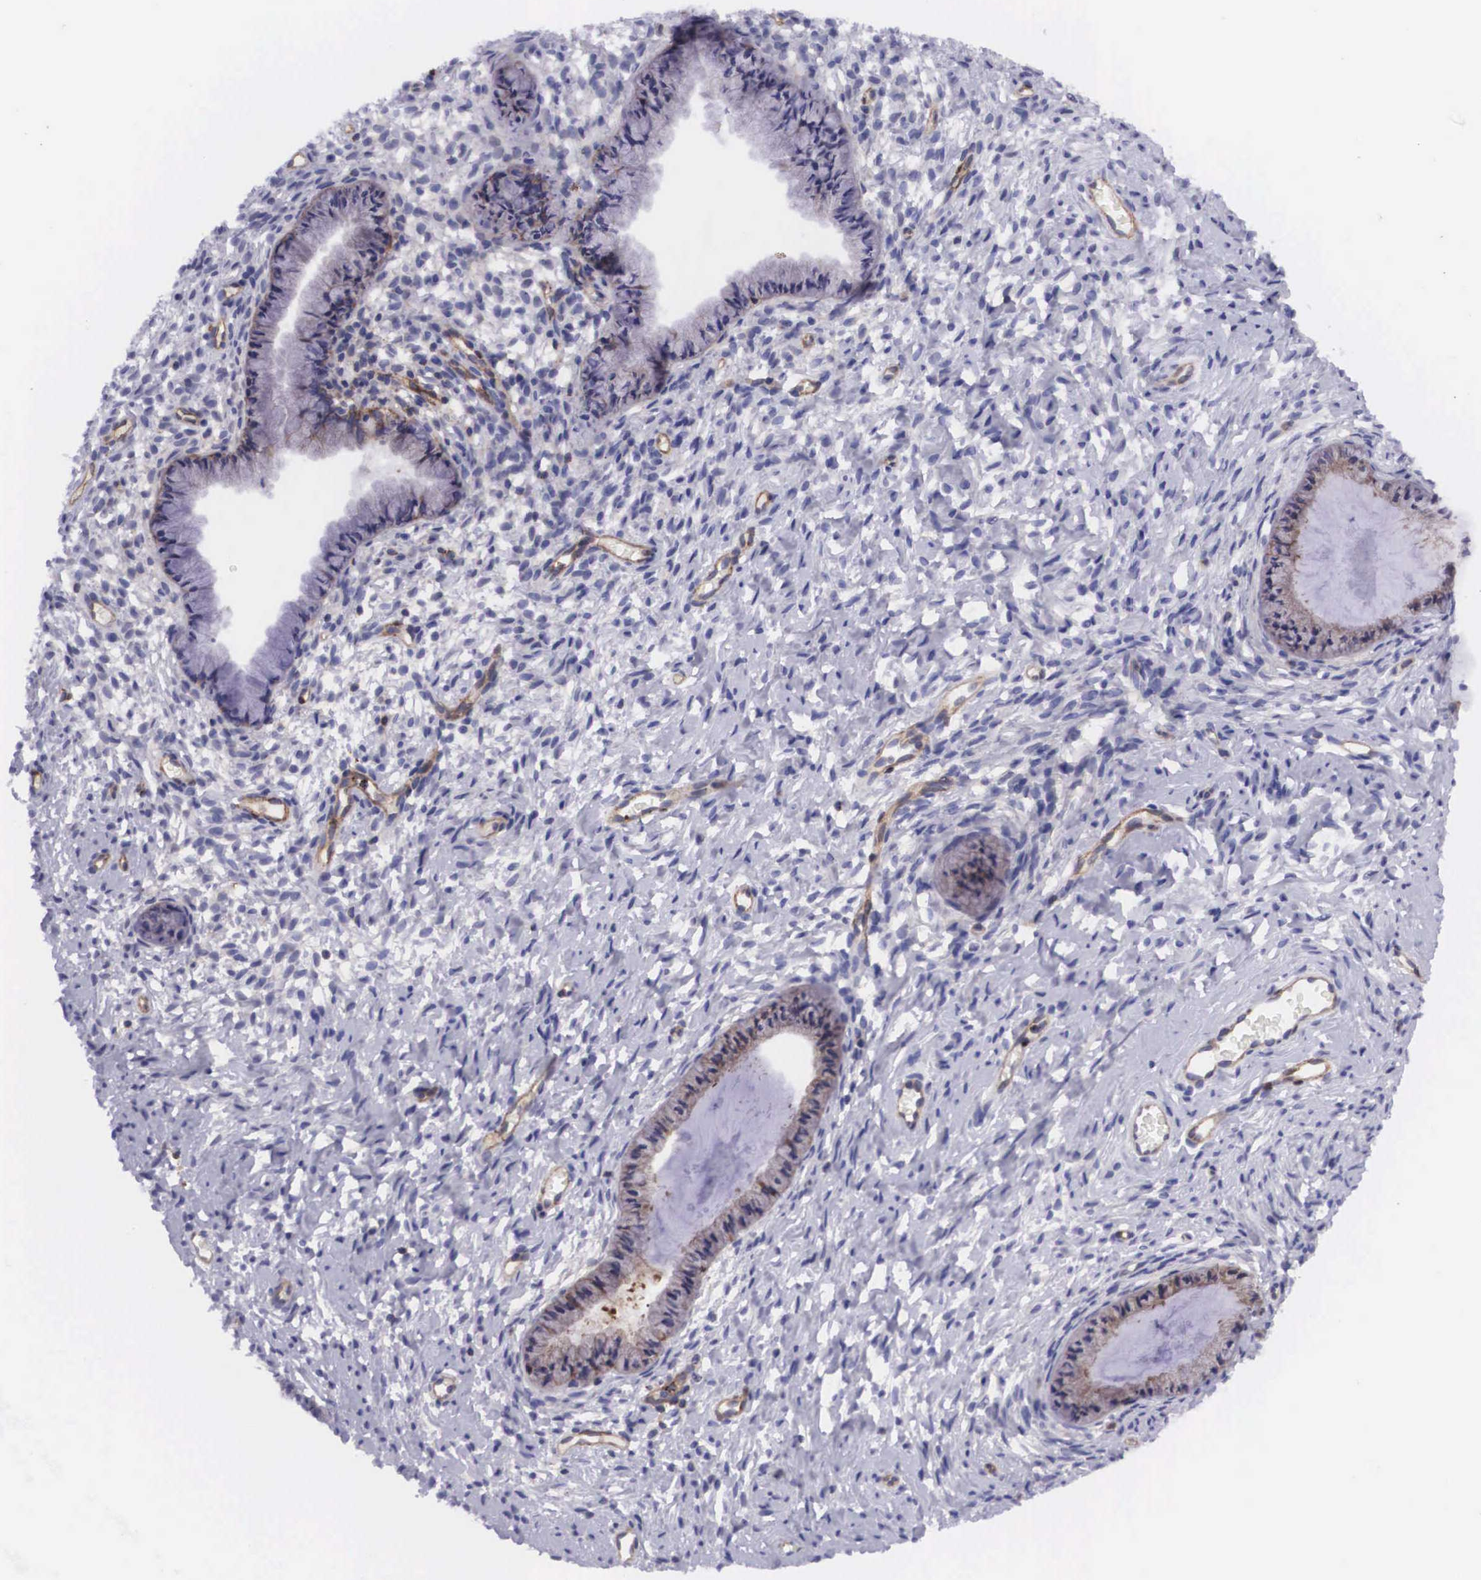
{"staining": {"intensity": "weak", "quantity": "<25%", "location": "cytoplasmic/membranous"}, "tissue": "cervix", "cell_type": "Glandular cells", "image_type": "normal", "snomed": [{"axis": "morphology", "description": "Normal tissue, NOS"}, {"axis": "topography", "description": "Cervix"}], "caption": "Protein analysis of benign cervix shows no significant expression in glandular cells. (Brightfield microscopy of DAB (3,3'-diaminobenzidine) IHC at high magnification).", "gene": "BCAR1", "patient": {"sex": "female", "age": 70}}